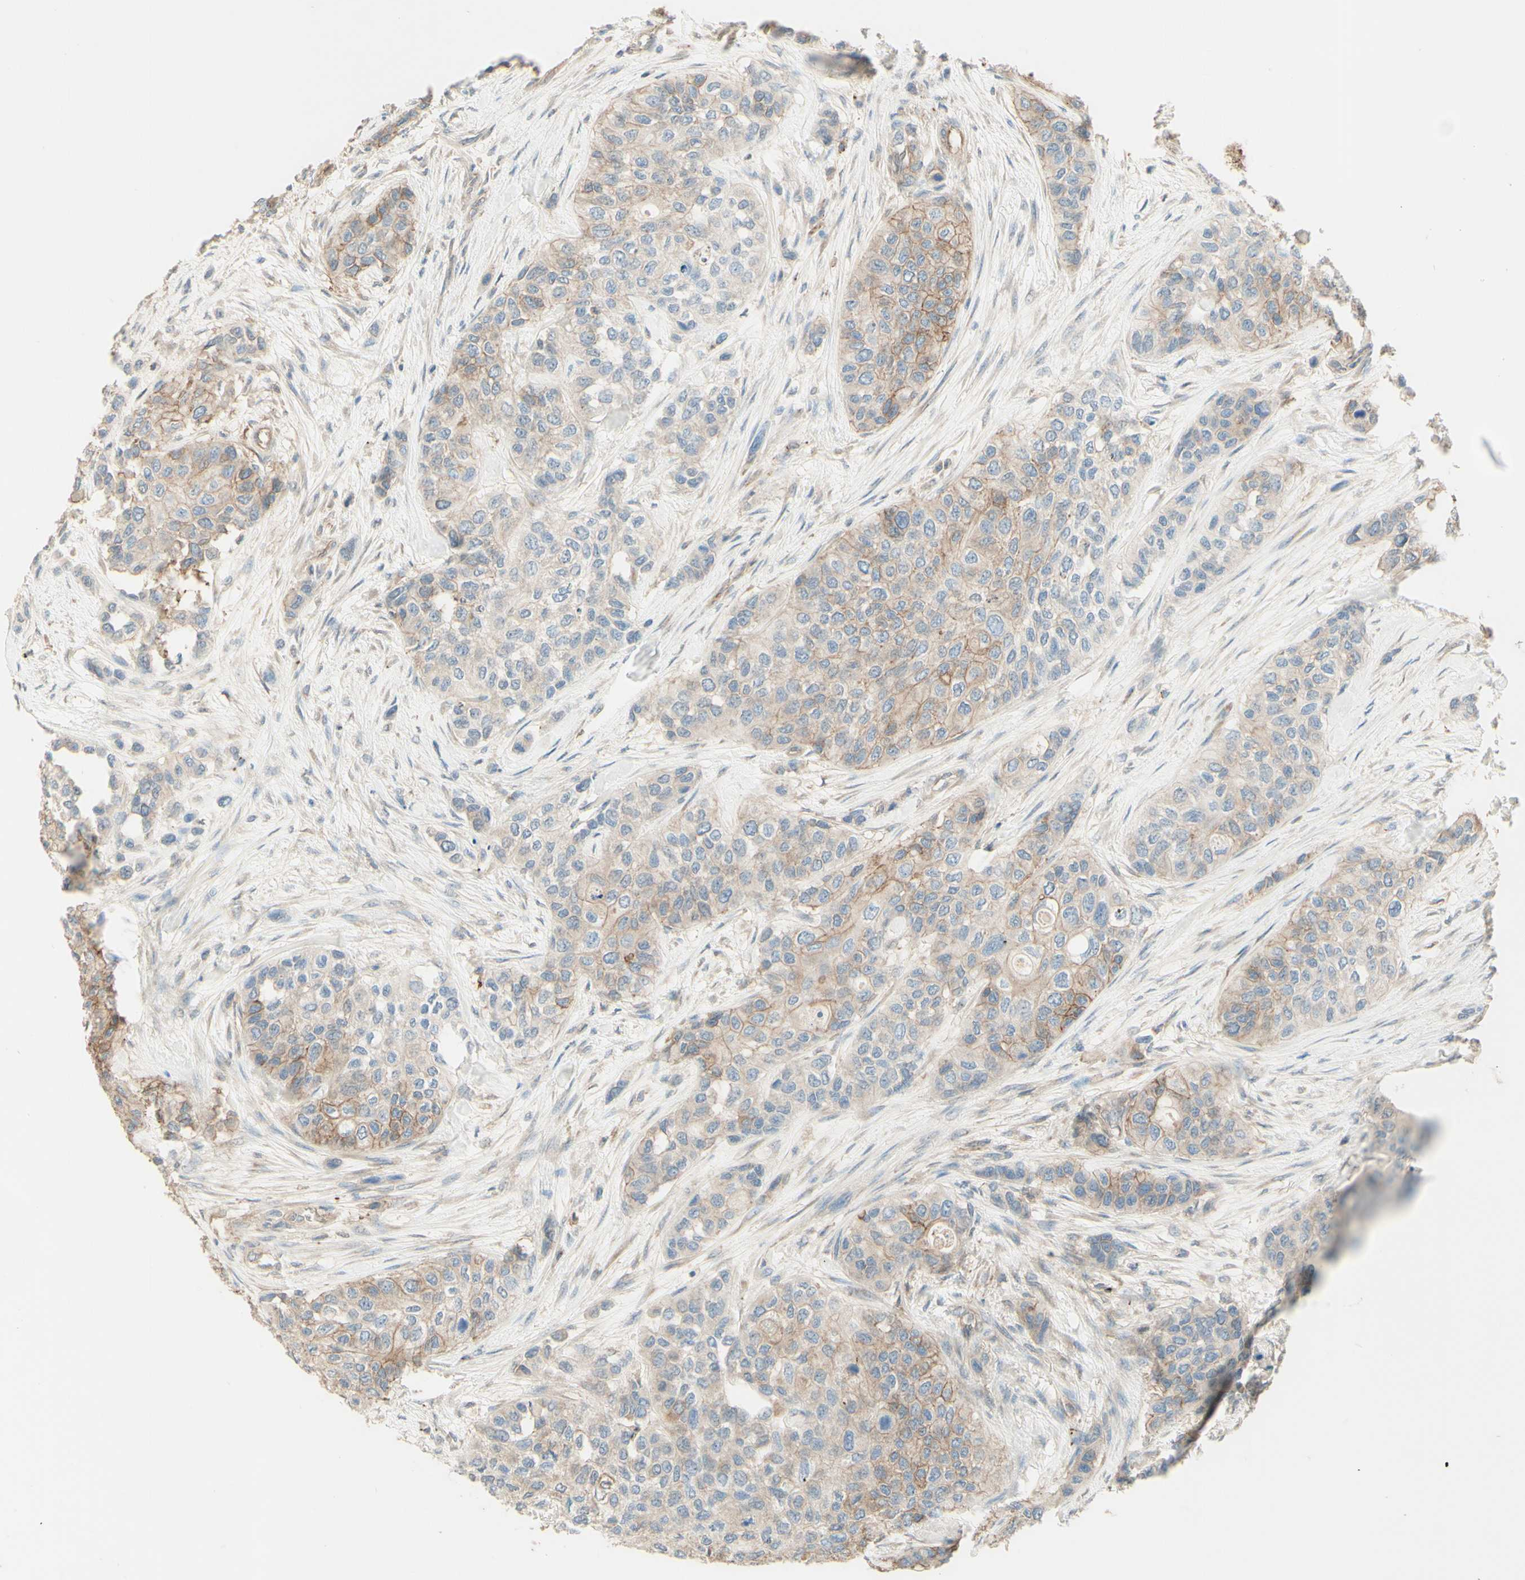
{"staining": {"intensity": "weak", "quantity": "25%-75%", "location": "cytoplasmic/membranous"}, "tissue": "urothelial cancer", "cell_type": "Tumor cells", "image_type": "cancer", "snomed": [{"axis": "morphology", "description": "Urothelial carcinoma, High grade"}, {"axis": "topography", "description": "Urinary bladder"}], "caption": "Tumor cells display low levels of weak cytoplasmic/membranous positivity in approximately 25%-75% of cells in urothelial carcinoma (high-grade).", "gene": "RNF149", "patient": {"sex": "female", "age": 56}}